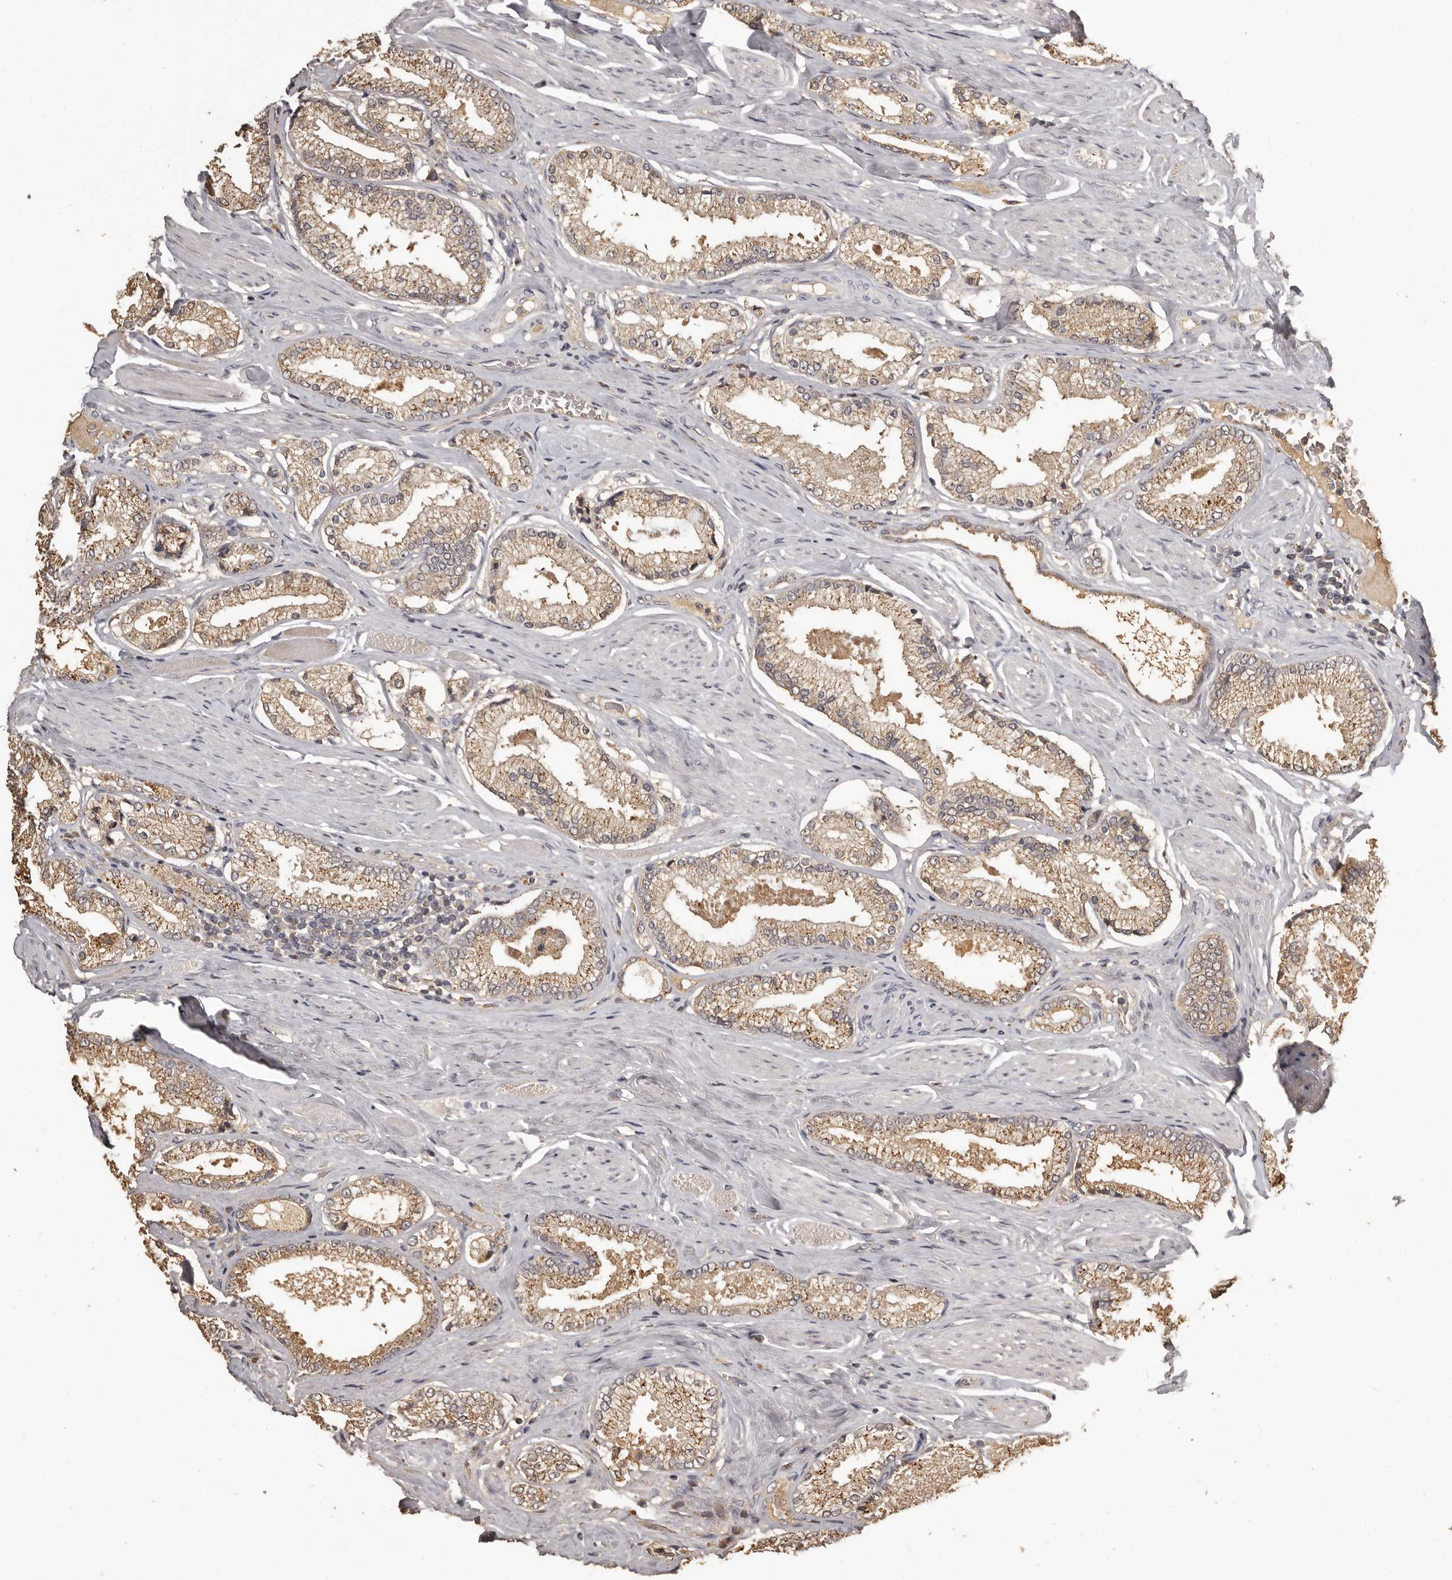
{"staining": {"intensity": "moderate", "quantity": ">75%", "location": "cytoplasmic/membranous"}, "tissue": "prostate cancer", "cell_type": "Tumor cells", "image_type": "cancer", "snomed": [{"axis": "morphology", "description": "Adenocarcinoma, Low grade"}, {"axis": "topography", "description": "Prostate"}], "caption": "Immunohistochemical staining of human prostate low-grade adenocarcinoma shows medium levels of moderate cytoplasmic/membranous protein positivity in approximately >75% of tumor cells.", "gene": "MGAT5", "patient": {"sex": "male", "age": 71}}